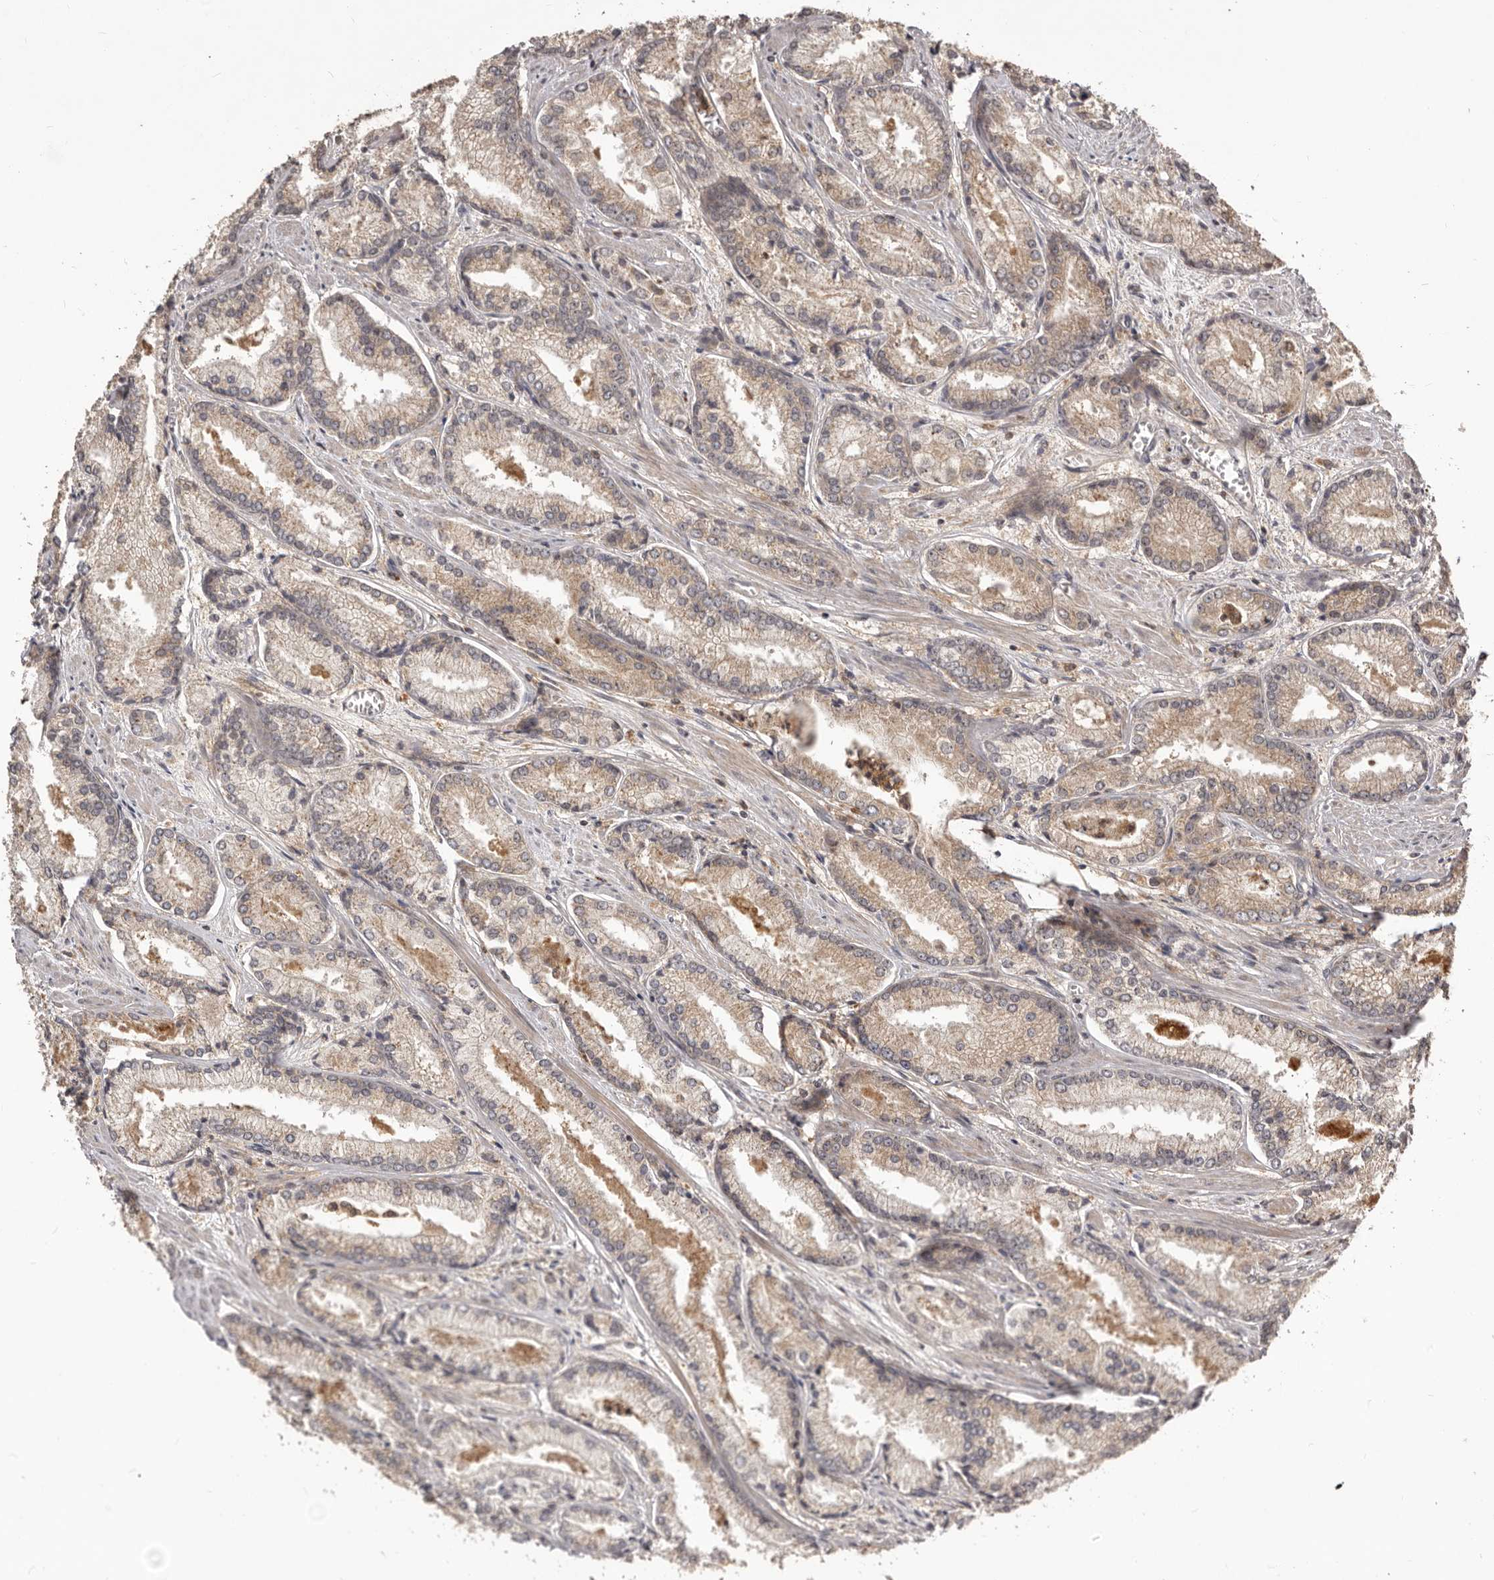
{"staining": {"intensity": "weak", "quantity": "25%-75%", "location": "cytoplasmic/membranous"}, "tissue": "prostate cancer", "cell_type": "Tumor cells", "image_type": "cancer", "snomed": [{"axis": "morphology", "description": "Adenocarcinoma, Low grade"}, {"axis": "topography", "description": "Prostate"}], "caption": "High-power microscopy captured an immunohistochemistry (IHC) histopathology image of prostate cancer (low-grade adenocarcinoma), revealing weak cytoplasmic/membranous positivity in approximately 25%-75% of tumor cells.", "gene": "RNF187", "patient": {"sex": "male", "age": 54}}